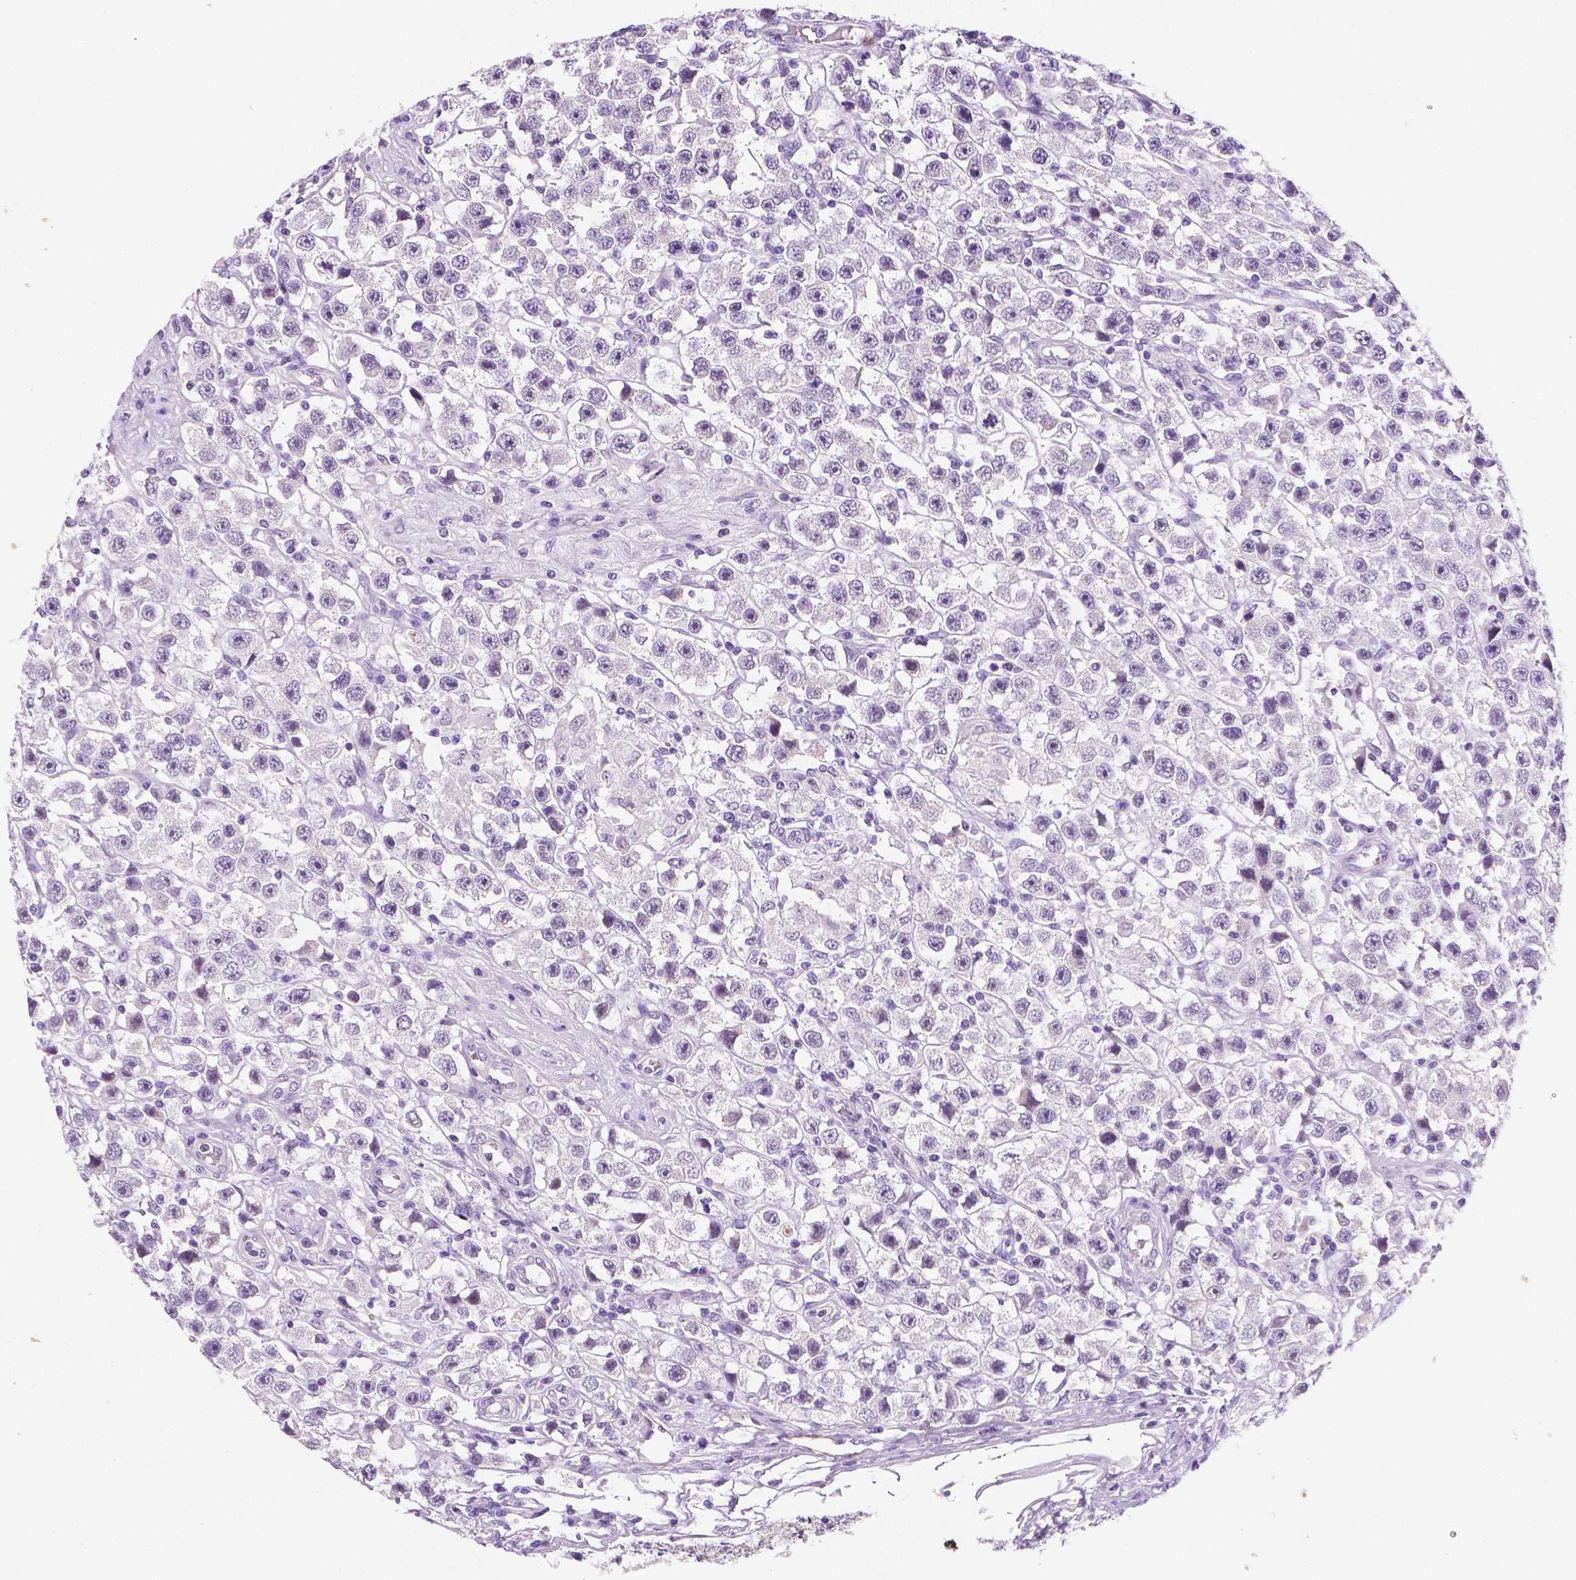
{"staining": {"intensity": "negative", "quantity": "none", "location": "none"}, "tissue": "testis cancer", "cell_type": "Tumor cells", "image_type": "cancer", "snomed": [{"axis": "morphology", "description": "Seminoma, NOS"}, {"axis": "topography", "description": "Testis"}], "caption": "Tumor cells are negative for protein expression in human testis cancer (seminoma).", "gene": "PPL", "patient": {"sex": "male", "age": 45}}